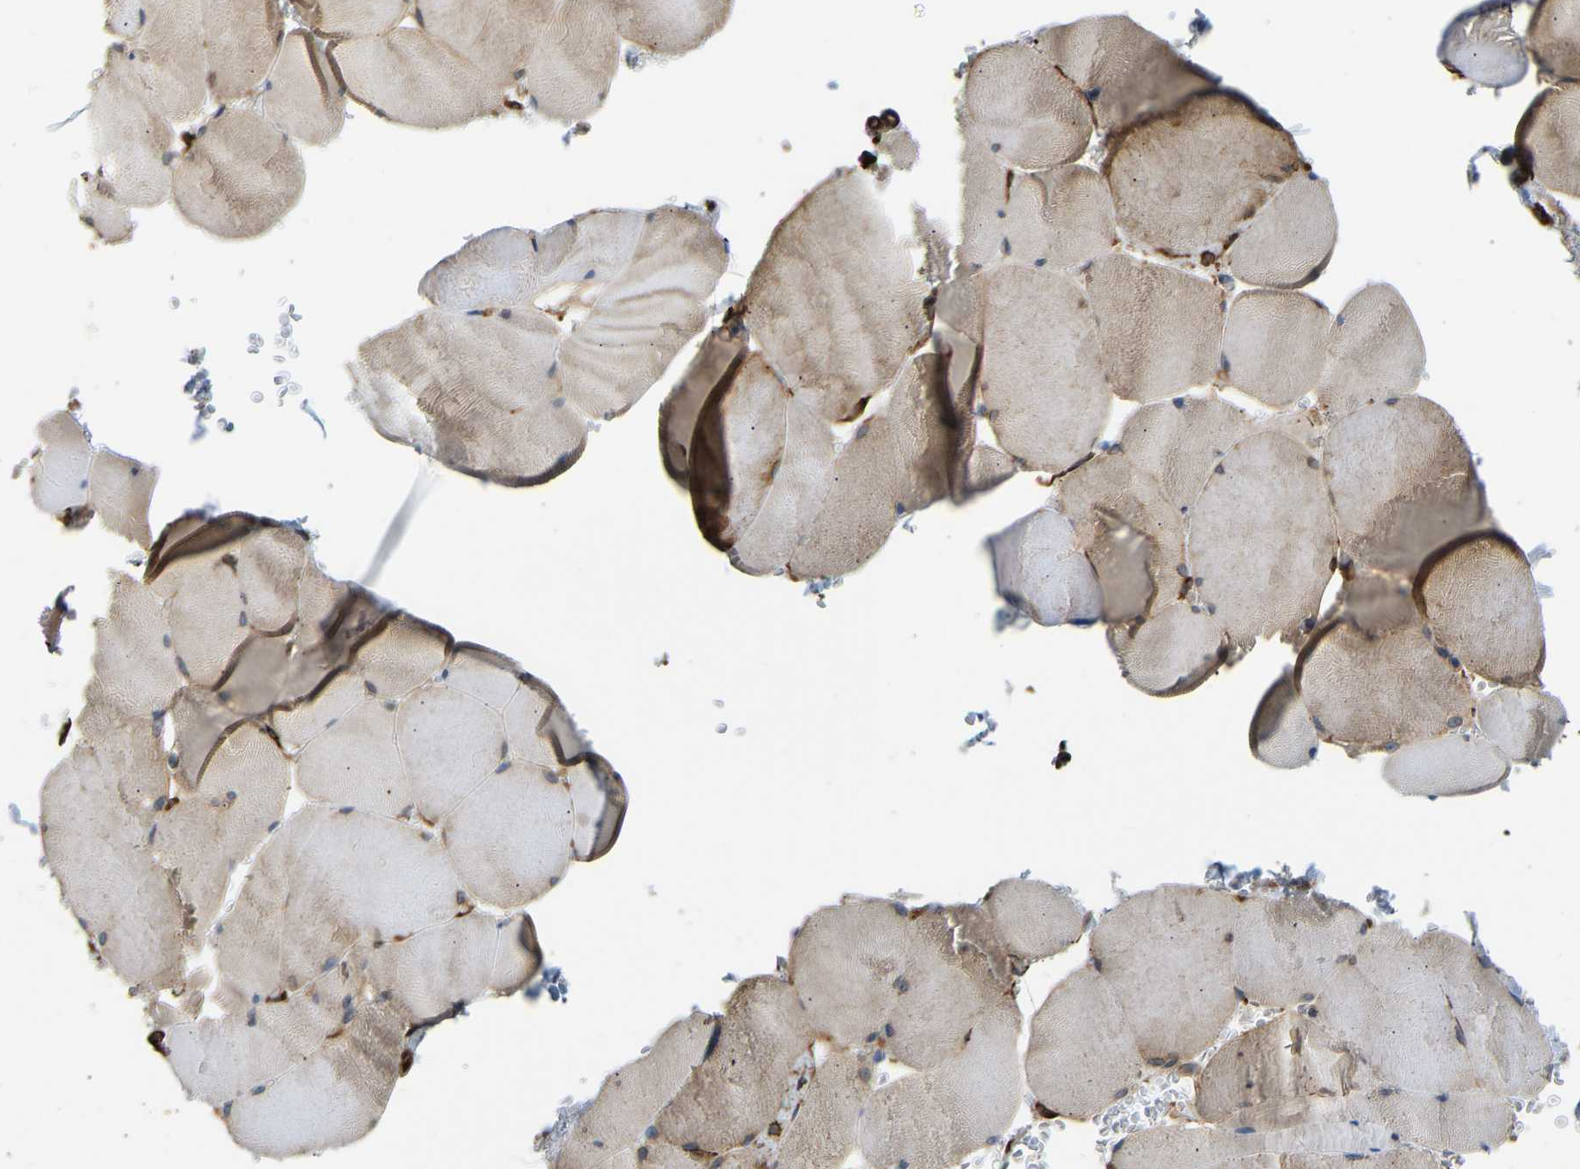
{"staining": {"intensity": "weak", "quantity": ">75%", "location": "cytoplasmic/membranous"}, "tissue": "skeletal muscle", "cell_type": "Myocytes", "image_type": "normal", "snomed": [{"axis": "morphology", "description": "Normal tissue, NOS"}, {"axis": "topography", "description": "Skin"}, {"axis": "topography", "description": "Skeletal muscle"}], "caption": "Skeletal muscle stained for a protein (brown) exhibits weak cytoplasmic/membranous positive positivity in about >75% of myocytes.", "gene": "BEX3", "patient": {"sex": "male", "age": 83}}